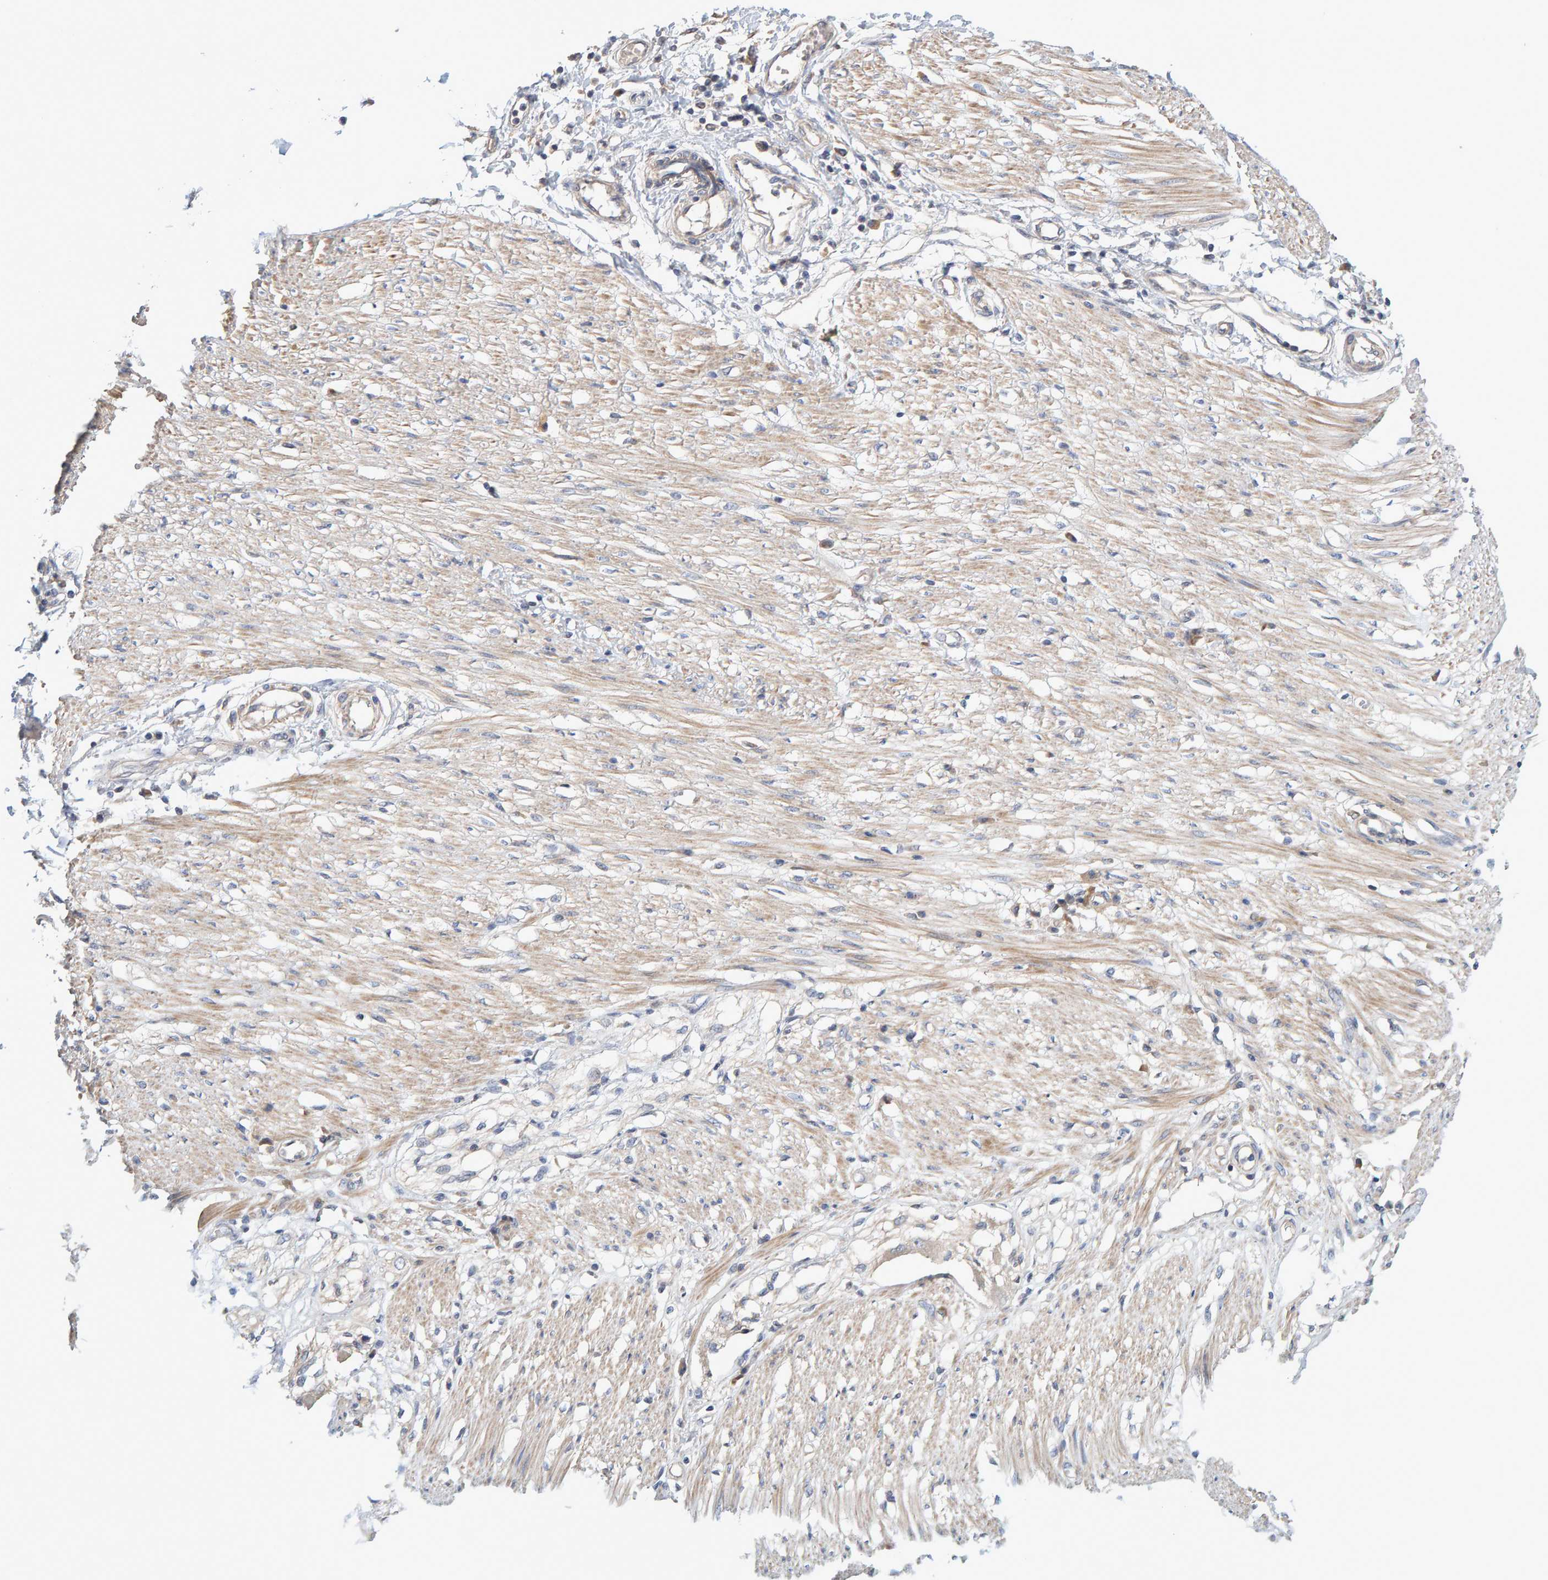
{"staining": {"intensity": "moderate", "quantity": "25%-75%", "location": "cytoplasmic/membranous"}, "tissue": "adipose tissue", "cell_type": "Adipocytes", "image_type": "normal", "snomed": [{"axis": "morphology", "description": "Normal tissue, NOS"}, {"axis": "morphology", "description": "Adenocarcinoma, NOS"}, {"axis": "topography", "description": "Colon"}, {"axis": "topography", "description": "Peripheral nerve tissue"}], "caption": "A high-resolution micrograph shows immunohistochemistry staining of benign adipose tissue, which reveals moderate cytoplasmic/membranous staining in about 25%-75% of adipocytes. Immunohistochemistry (ihc) stains the protein of interest in brown and the nuclei are stained blue.", "gene": "TATDN1", "patient": {"sex": "male", "age": 14}}